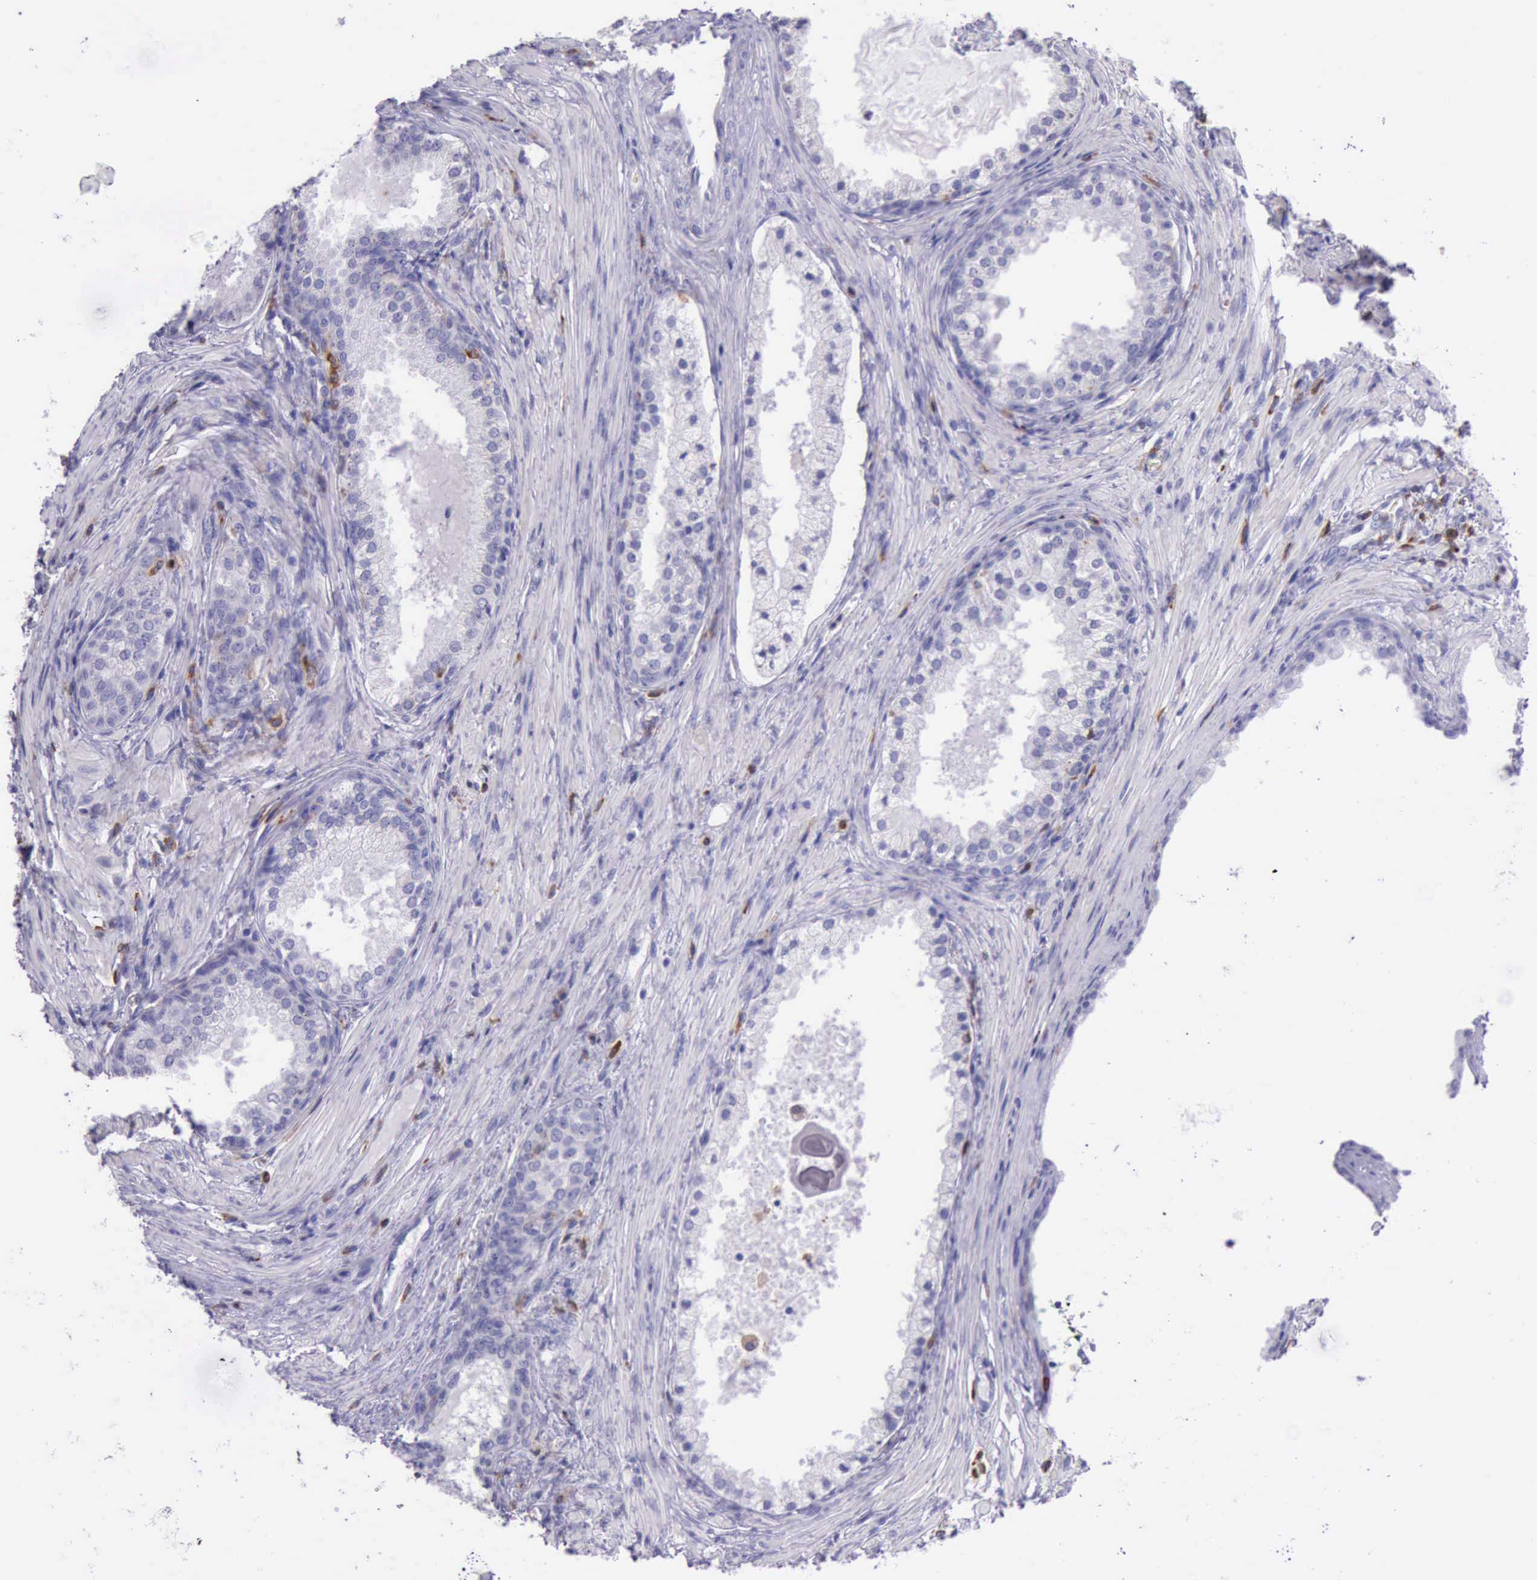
{"staining": {"intensity": "negative", "quantity": "none", "location": "none"}, "tissue": "prostate cancer", "cell_type": "Tumor cells", "image_type": "cancer", "snomed": [{"axis": "morphology", "description": "Adenocarcinoma, Medium grade"}, {"axis": "topography", "description": "Prostate"}], "caption": "This photomicrograph is of prostate cancer (adenocarcinoma (medium-grade)) stained with IHC to label a protein in brown with the nuclei are counter-stained blue. There is no expression in tumor cells. Brightfield microscopy of IHC stained with DAB (brown) and hematoxylin (blue), captured at high magnification.", "gene": "BTK", "patient": {"sex": "male", "age": 70}}